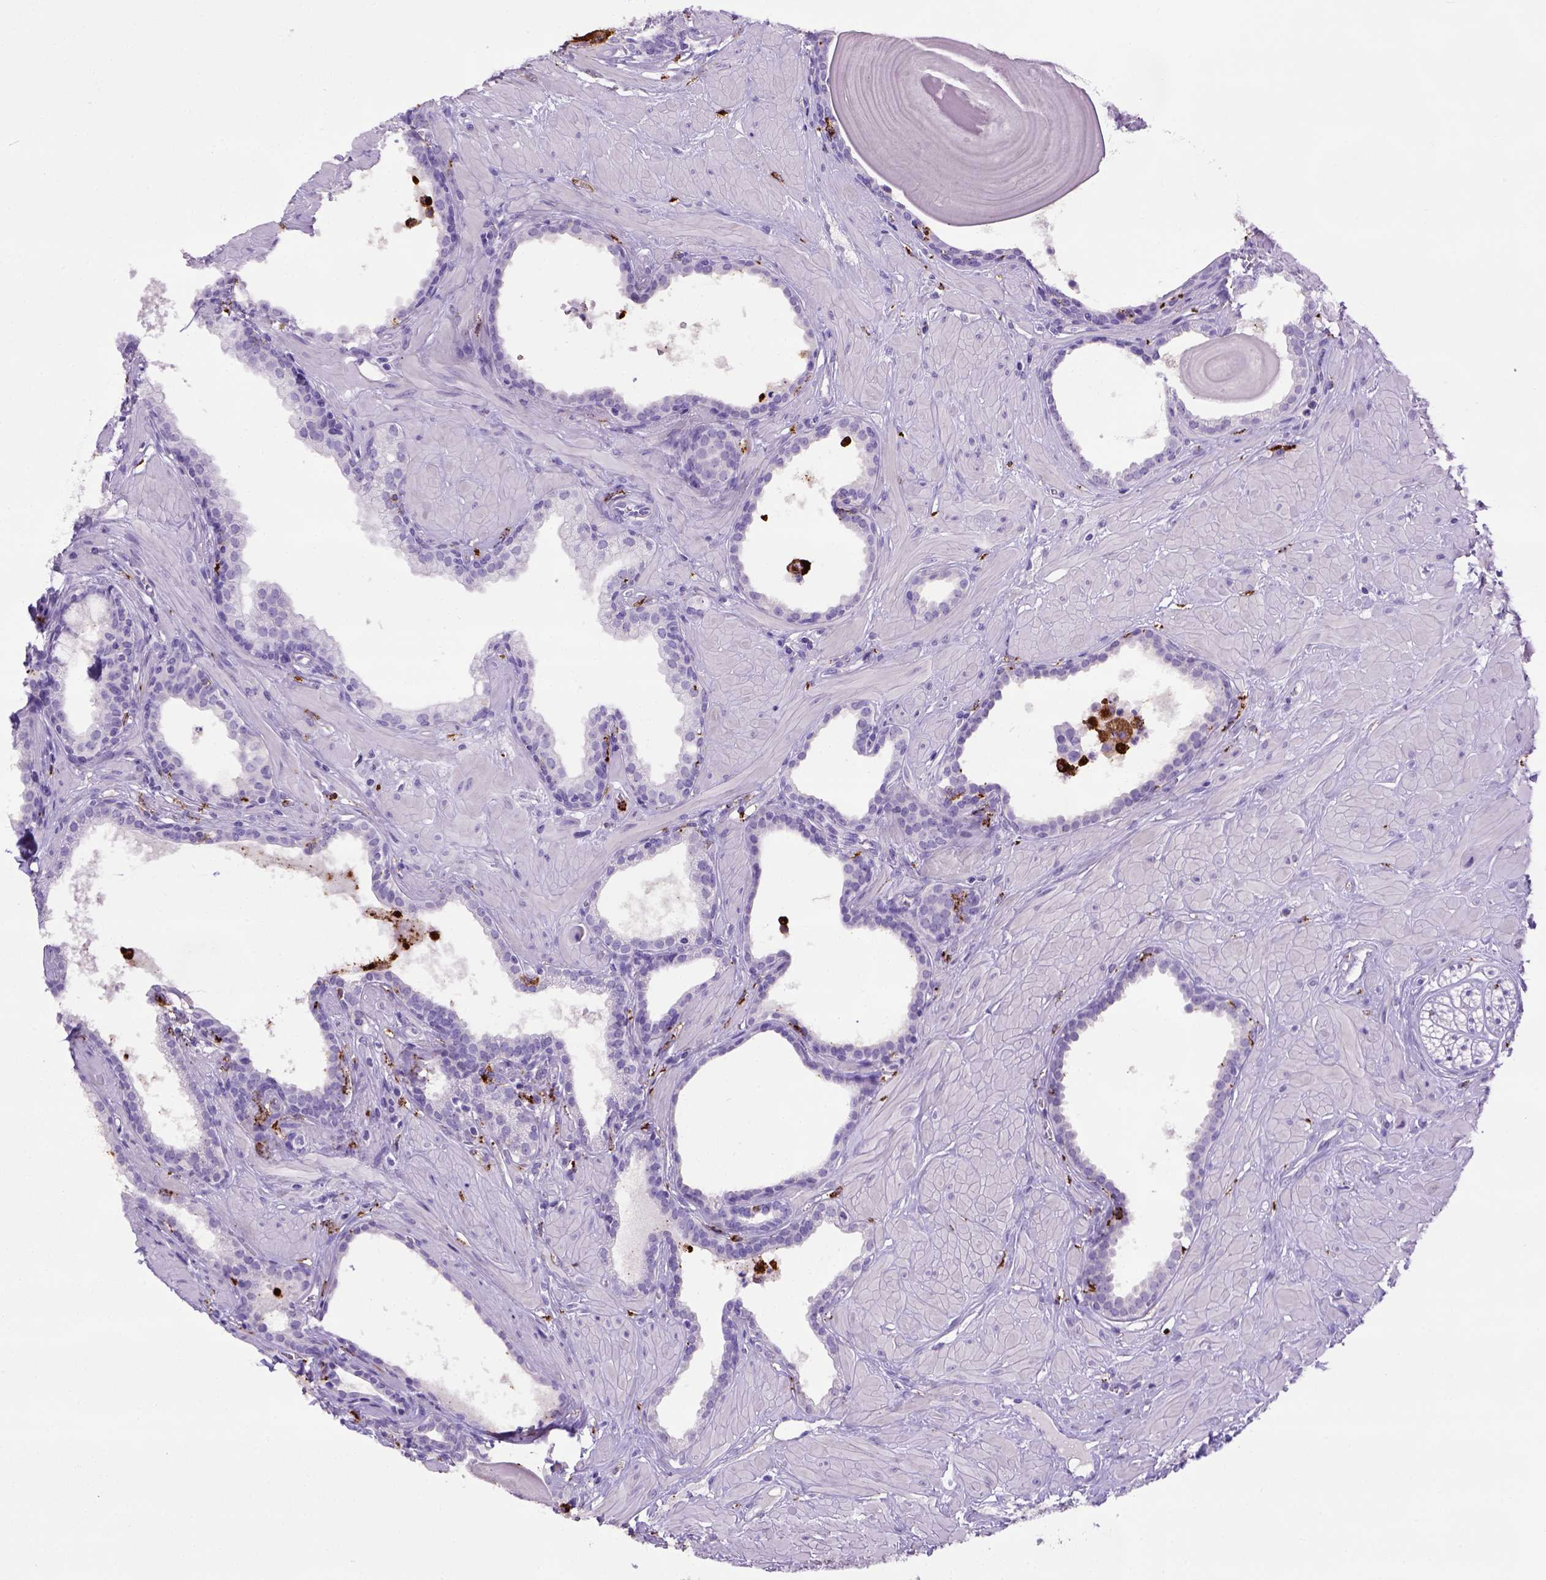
{"staining": {"intensity": "negative", "quantity": "none", "location": "none"}, "tissue": "prostate", "cell_type": "Glandular cells", "image_type": "normal", "snomed": [{"axis": "morphology", "description": "Normal tissue, NOS"}, {"axis": "topography", "description": "Prostate"}], "caption": "Glandular cells are negative for brown protein staining in unremarkable prostate. (Brightfield microscopy of DAB immunohistochemistry (IHC) at high magnification).", "gene": "CD68", "patient": {"sex": "male", "age": 48}}